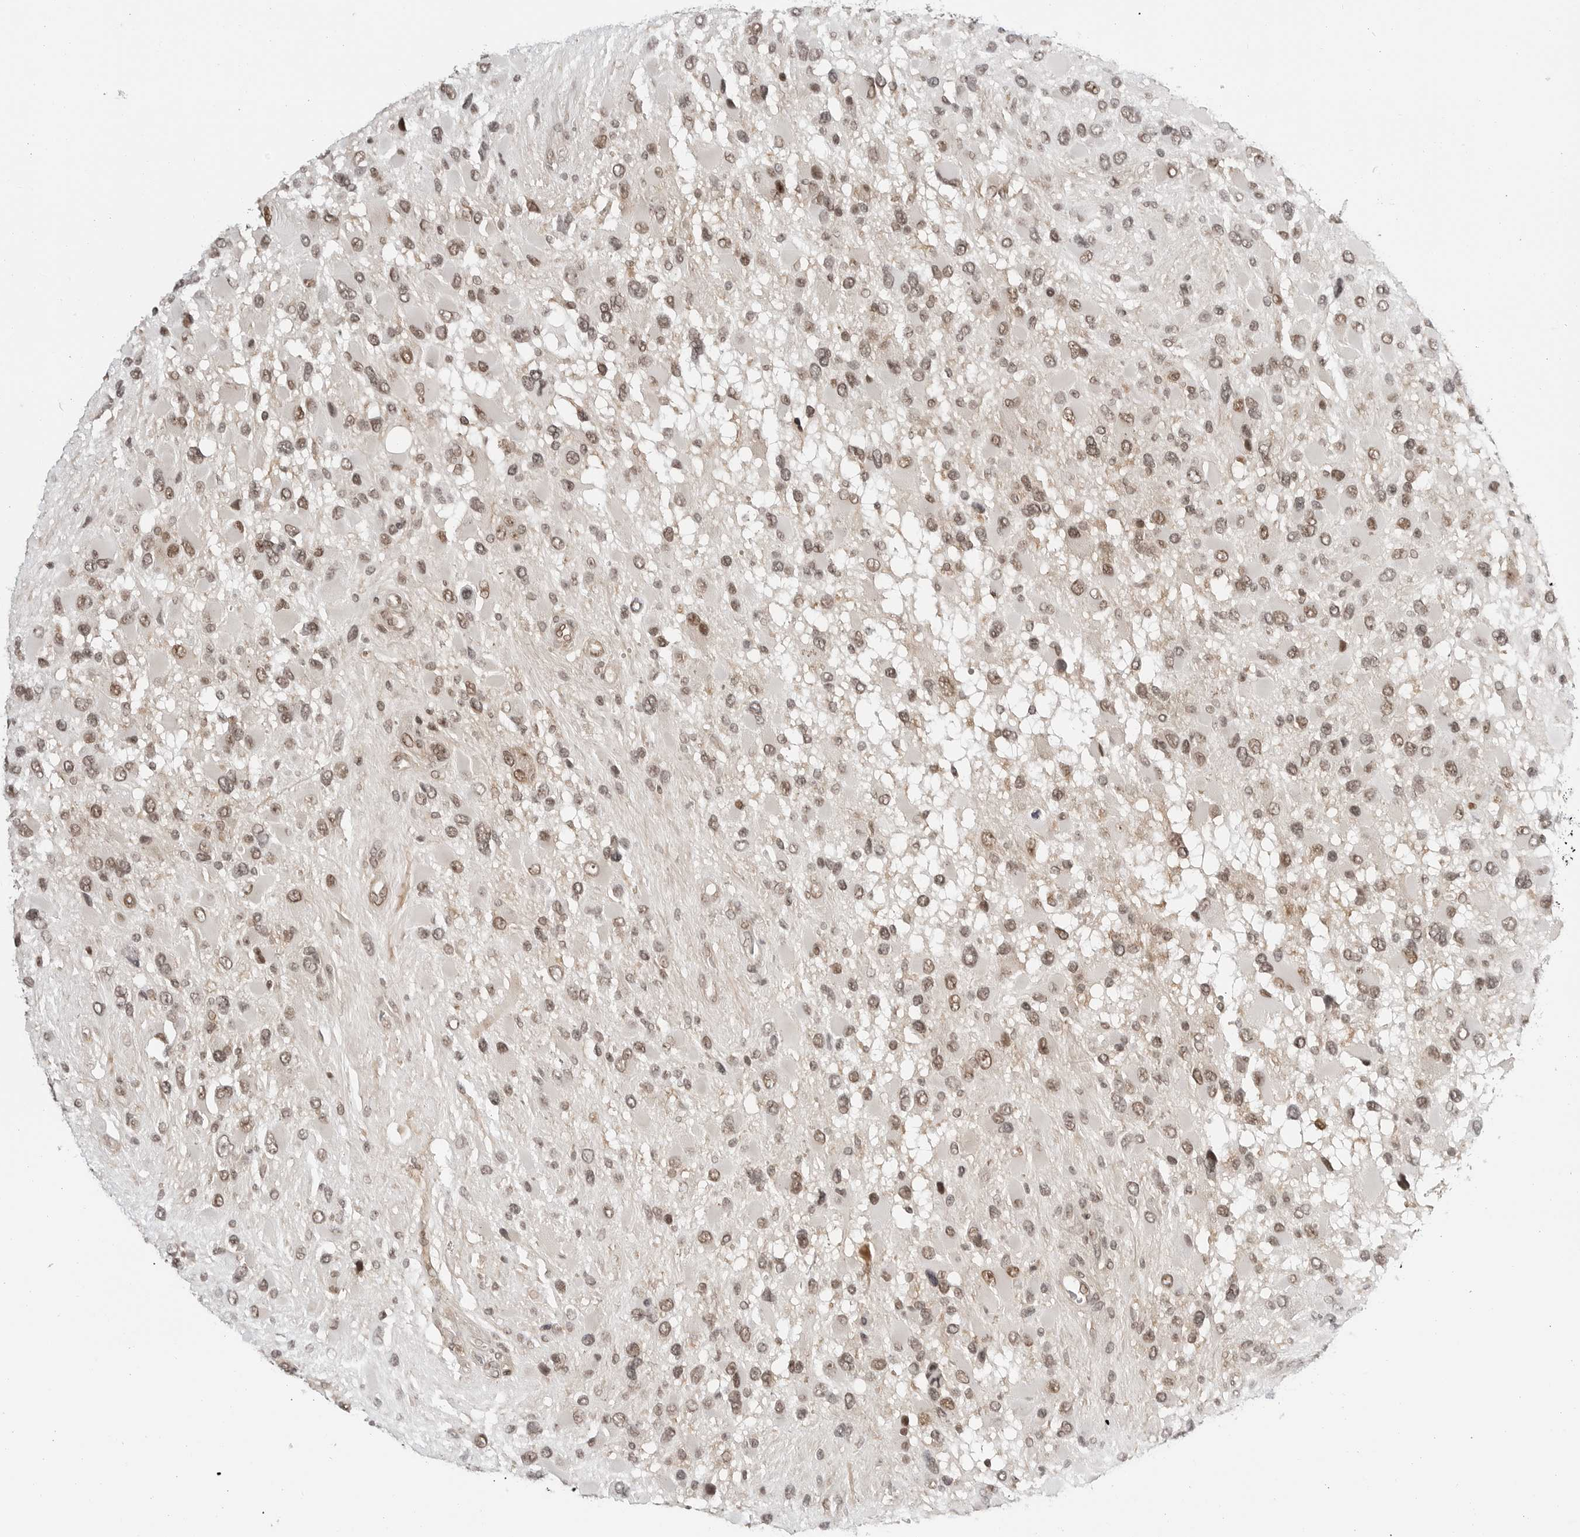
{"staining": {"intensity": "moderate", "quantity": ">75%", "location": "nuclear"}, "tissue": "glioma", "cell_type": "Tumor cells", "image_type": "cancer", "snomed": [{"axis": "morphology", "description": "Glioma, malignant, High grade"}, {"axis": "topography", "description": "Brain"}], "caption": "Tumor cells show medium levels of moderate nuclear positivity in about >75% of cells in human glioma.", "gene": "C8orf33", "patient": {"sex": "male", "age": 53}}